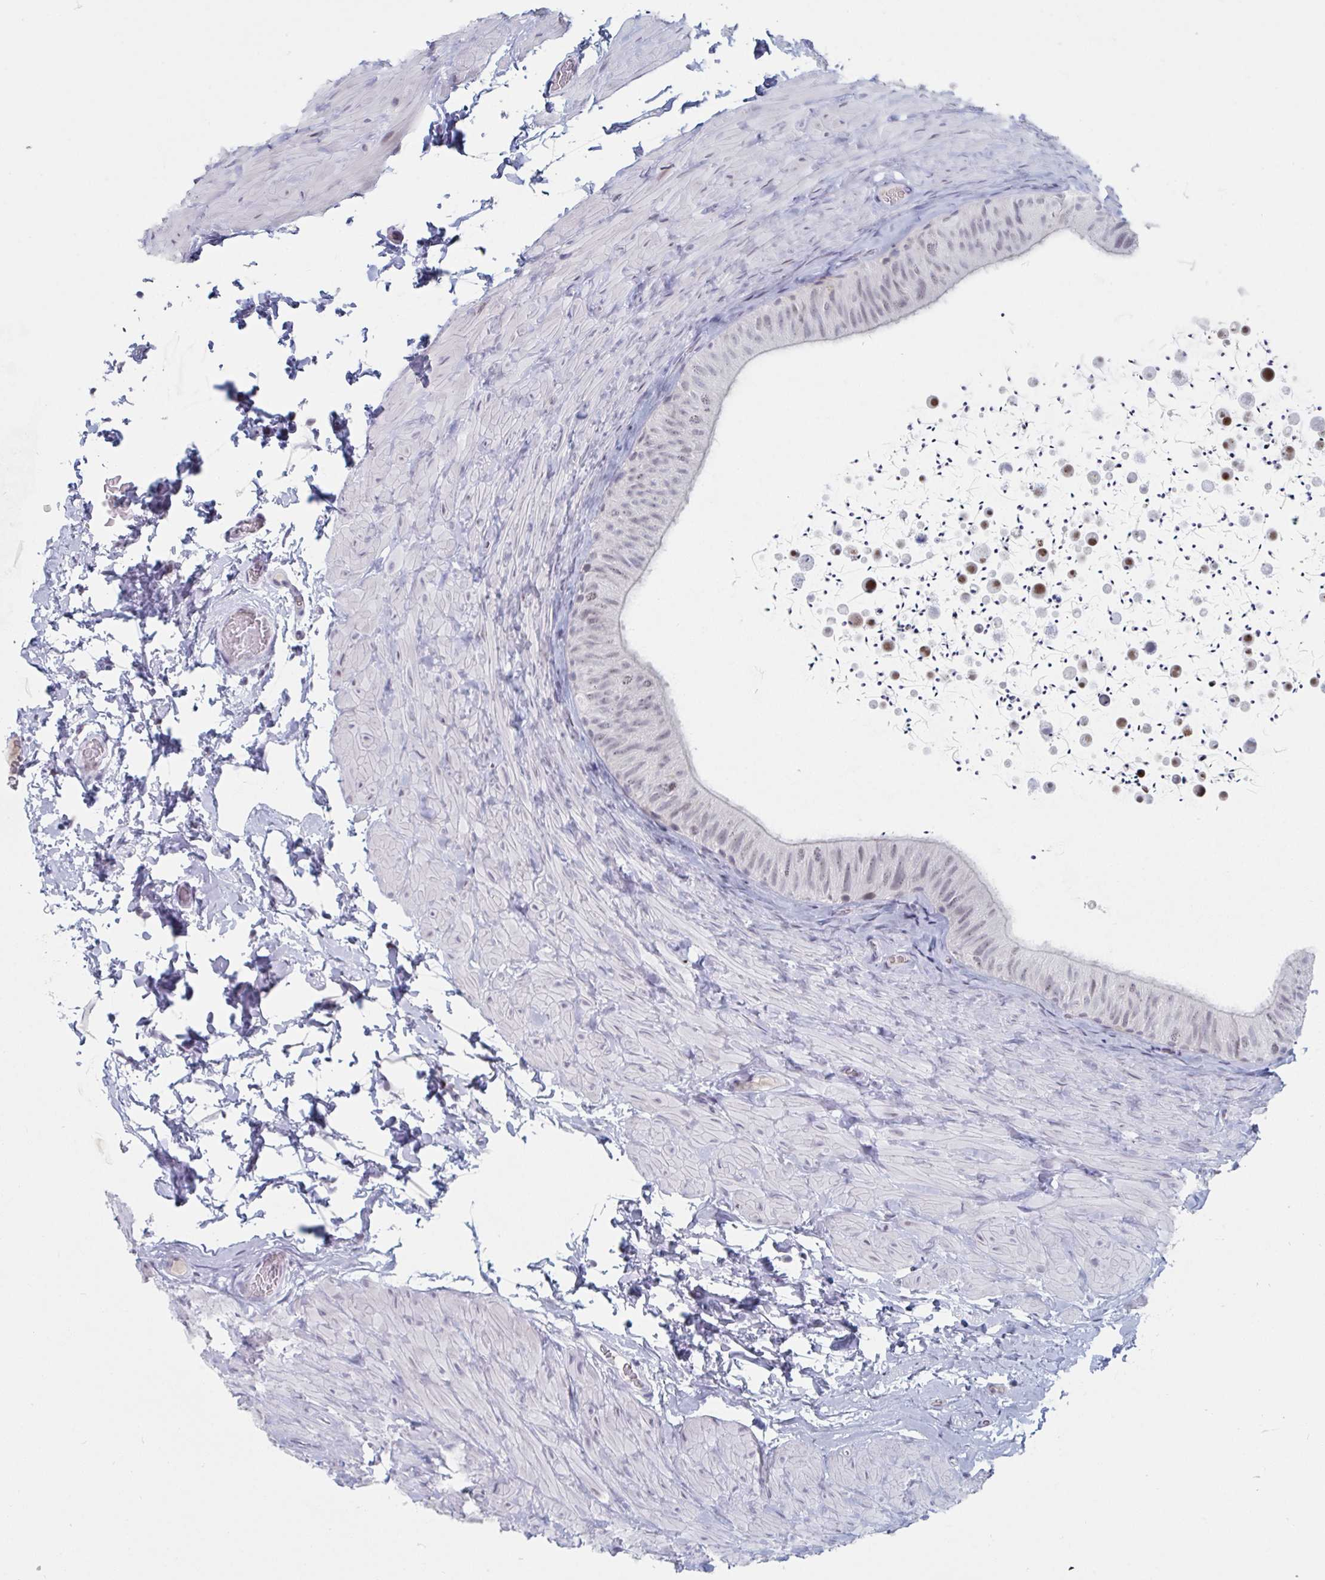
{"staining": {"intensity": "weak", "quantity": "25%-75%", "location": "nuclear"}, "tissue": "epididymis", "cell_type": "Glandular cells", "image_type": "normal", "snomed": [{"axis": "morphology", "description": "Normal tissue, NOS"}, {"axis": "topography", "description": "Epididymis, spermatic cord, NOS"}, {"axis": "topography", "description": "Epididymis"}], "caption": "Immunohistochemistry of unremarkable human epididymis exhibits low levels of weak nuclear expression in approximately 25%-75% of glandular cells.", "gene": "NR1H2", "patient": {"sex": "male", "age": 31}}